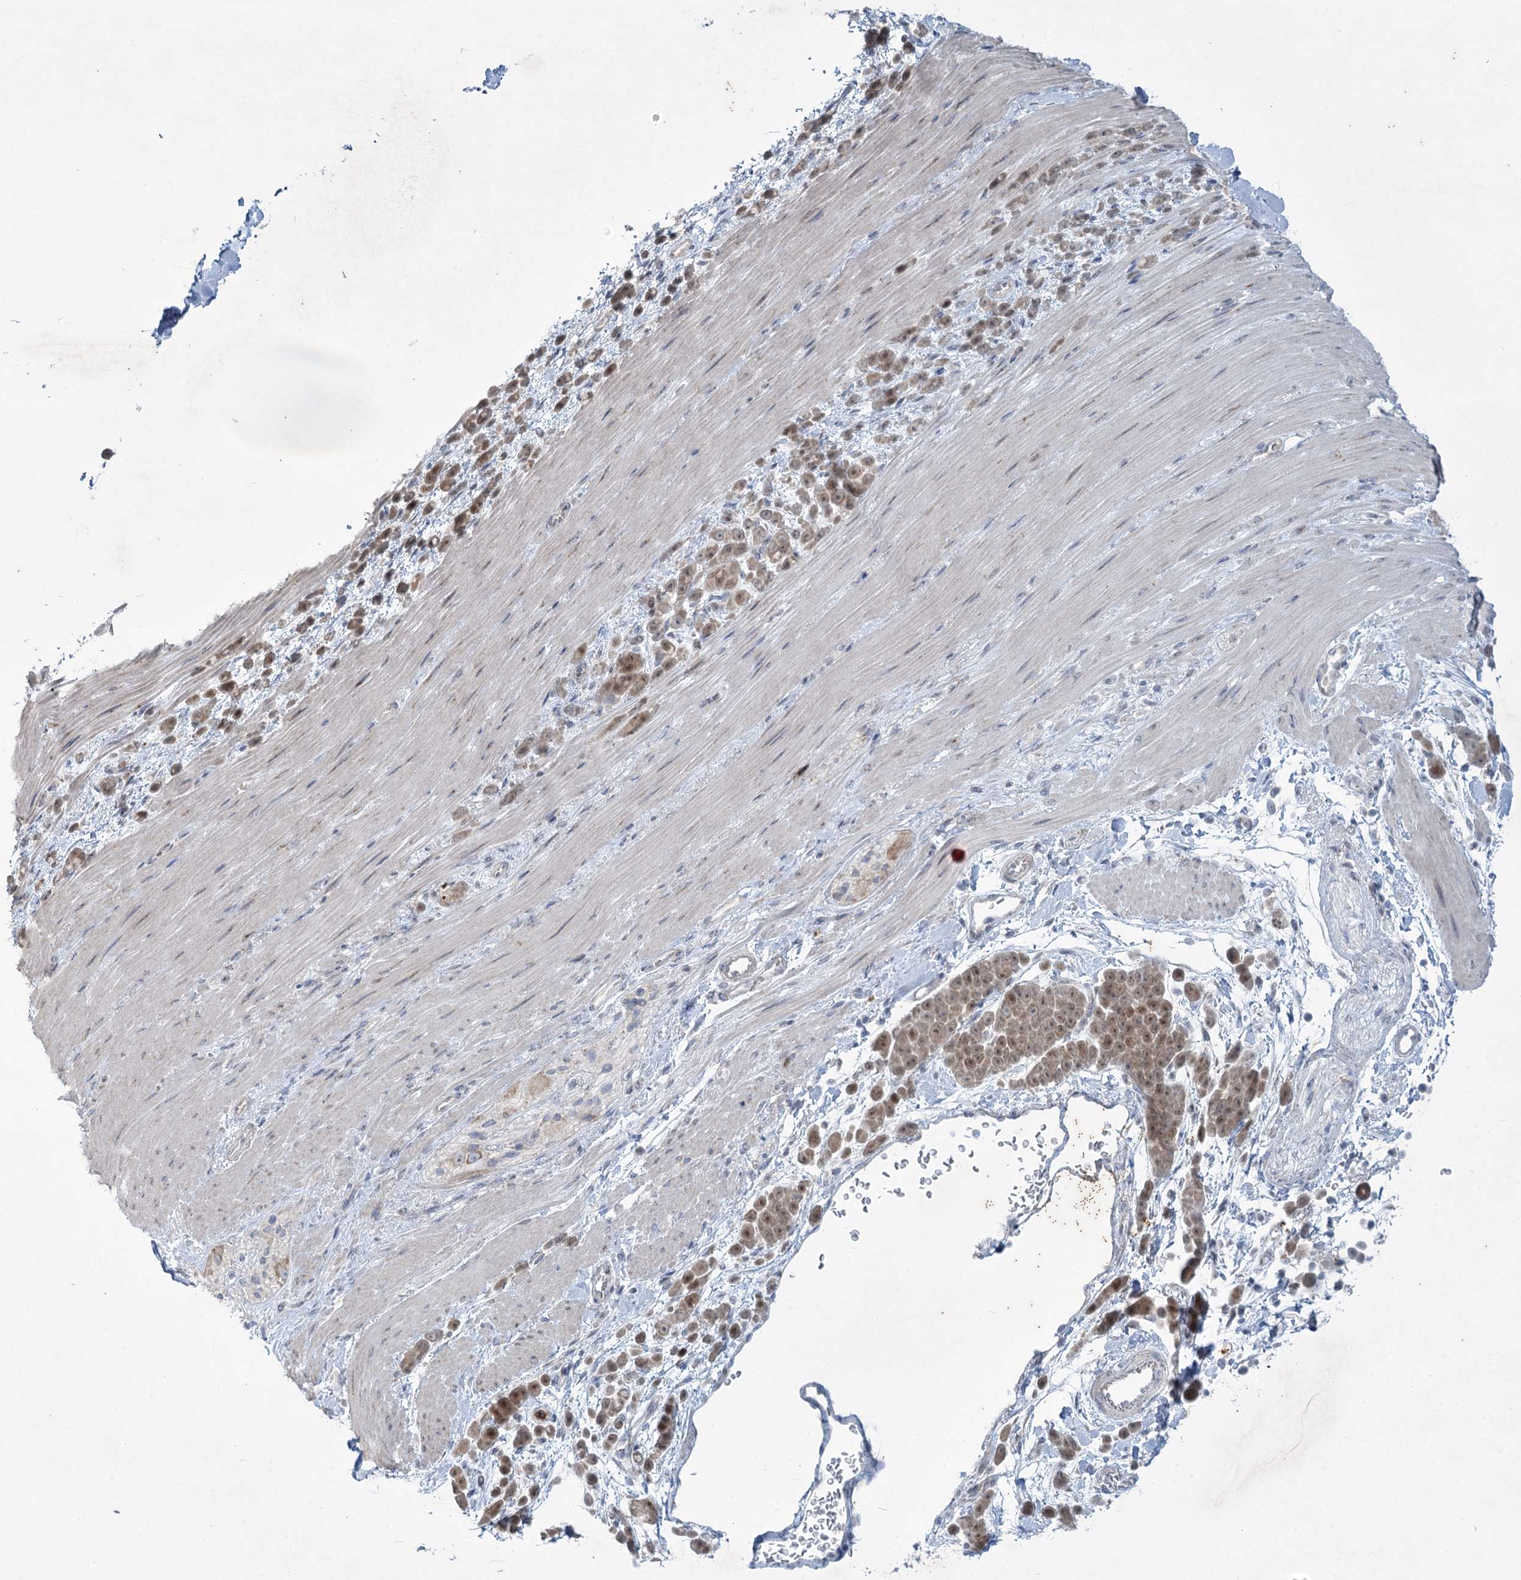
{"staining": {"intensity": "moderate", "quantity": ">75%", "location": "cytoplasmic/membranous,nuclear"}, "tissue": "pancreatic cancer", "cell_type": "Tumor cells", "image_type": "cancer", "snomed": [{"axis": "morphology", "description": "Normal tissue, NOS"}, {"axis": "morphology", "description": "Adenocarcinoma, NOS"}, {"axis": "topography", "description": "Pancreas"}], "caption": "Human adenocarcinoma (pancreatic) stained with a protein marker reveals moderate staining in tumor cells.", "gene": "ABITRAM", "patient": {"sex": "female", "age": 64}}